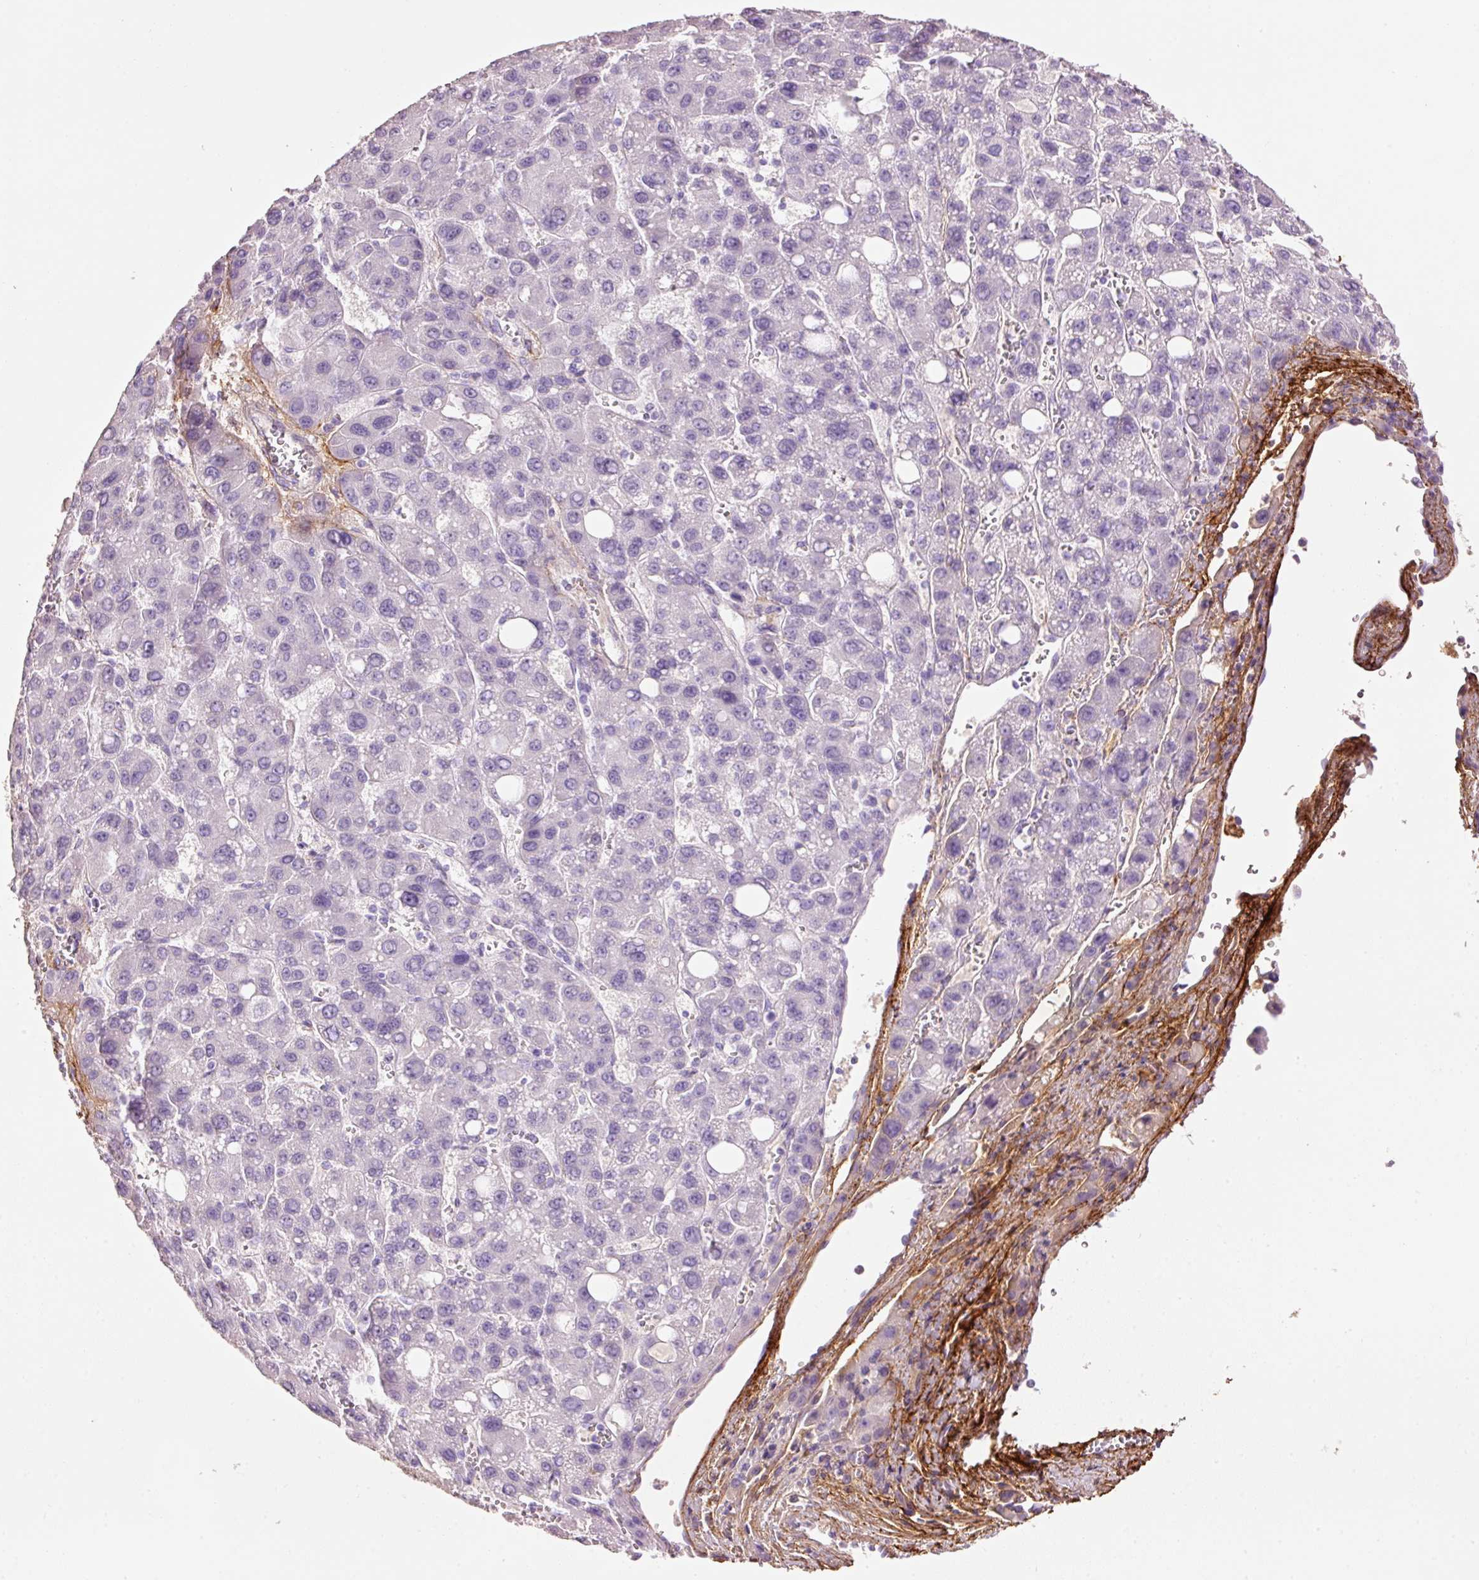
{"staining": {"intensity": "negative", "quantity": "none", "location": "none"}, "tissue": "liver cancer", "cell_type": "Tumor cells", "image_type": "cancer", "snomed": [{"axis": "morphology", "description": "Carcinoma, Hepatocellular, NOS"}, {"axis": "topography", "description": "Liver"}], "caption": "Liver cancer (hepatocellular carcinoma) was stained to show a protein in brown. There is no significant staining in tumor cells.", "gene": "MFAP4", "patient": {"sex": "male", "age": 55}}